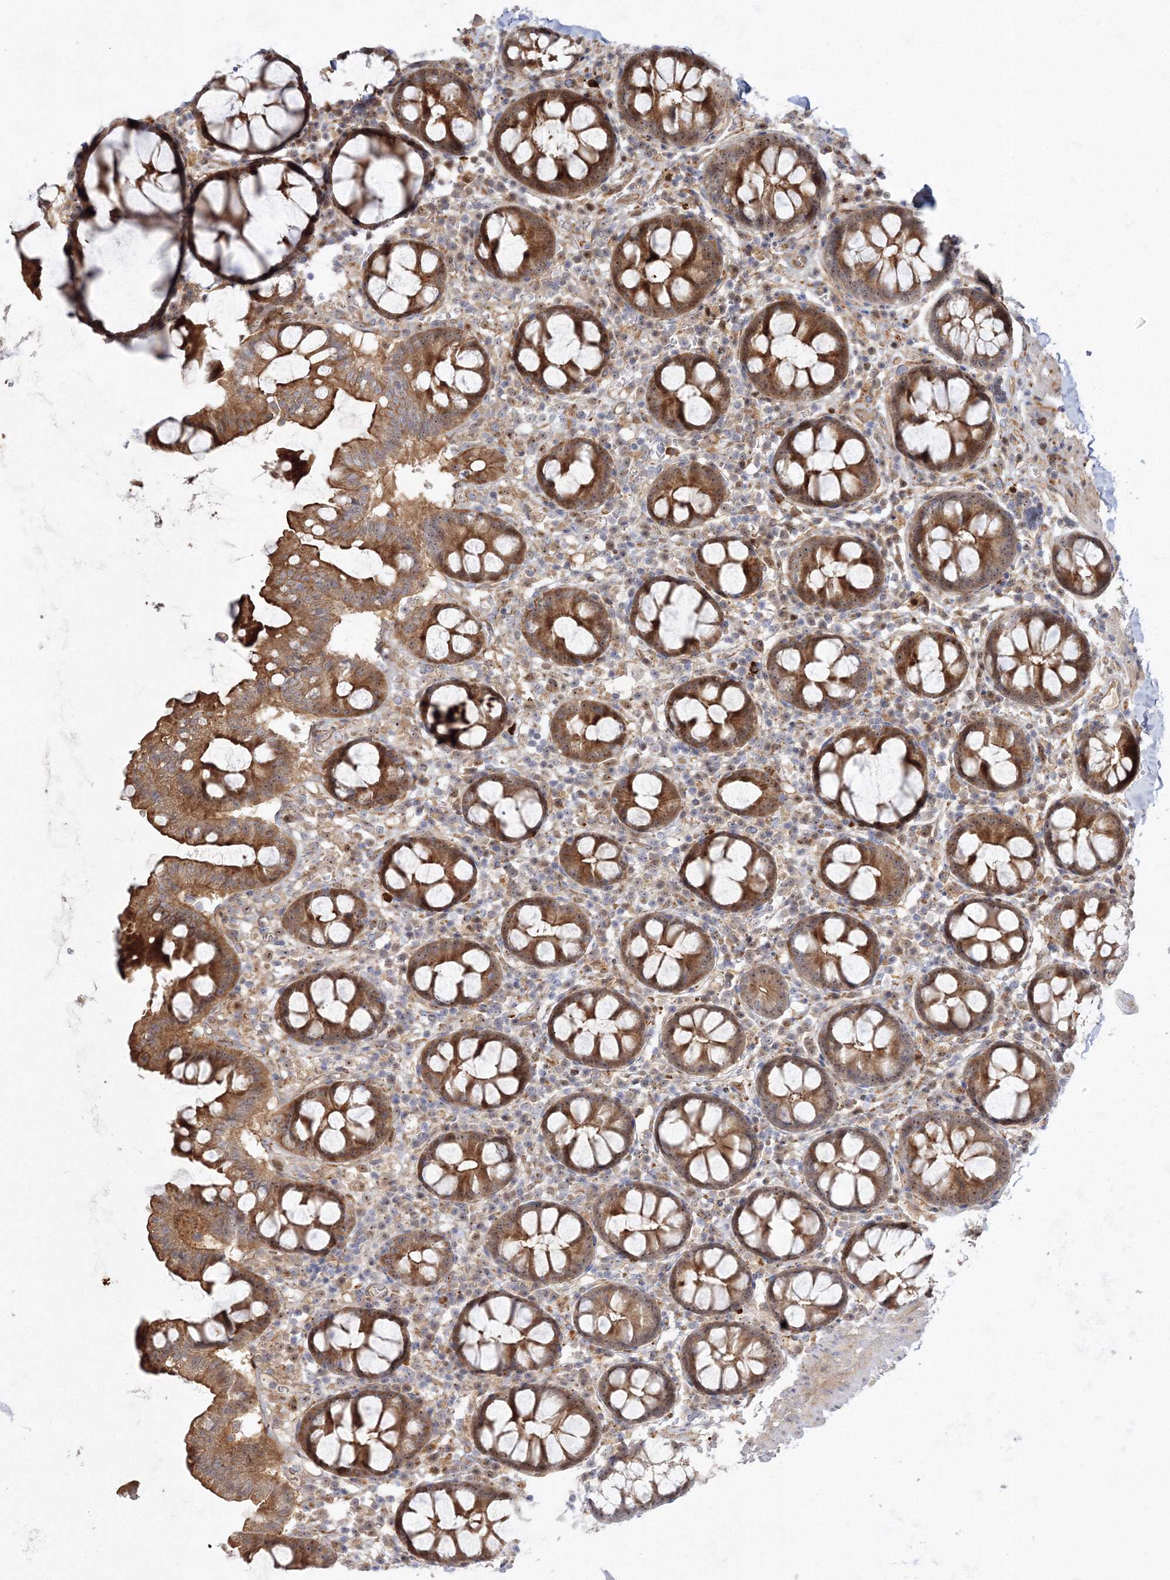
{"staining": {"intensity": "weak", "quantity": ">75%", "location": "cytoplasmic/membranous"}, "tissue": "colon", "cell_type": "Endothelial cells", "image_type": "normal", "snomed": [{"axis": "morphology", "description": "Normal tissue, NOS"}, {"axis": "topography", "description": "Colon"}], "caption": "Immunohistochemical staining of normal colon displays weak cytoplasmic/membranous protein staining in approximately >75% of endothelial cells. (Brightfield microscopy of DAB IHC at high magnification).", "gene": "NPM3", "patient": {"sex": "female", "age": 79}}